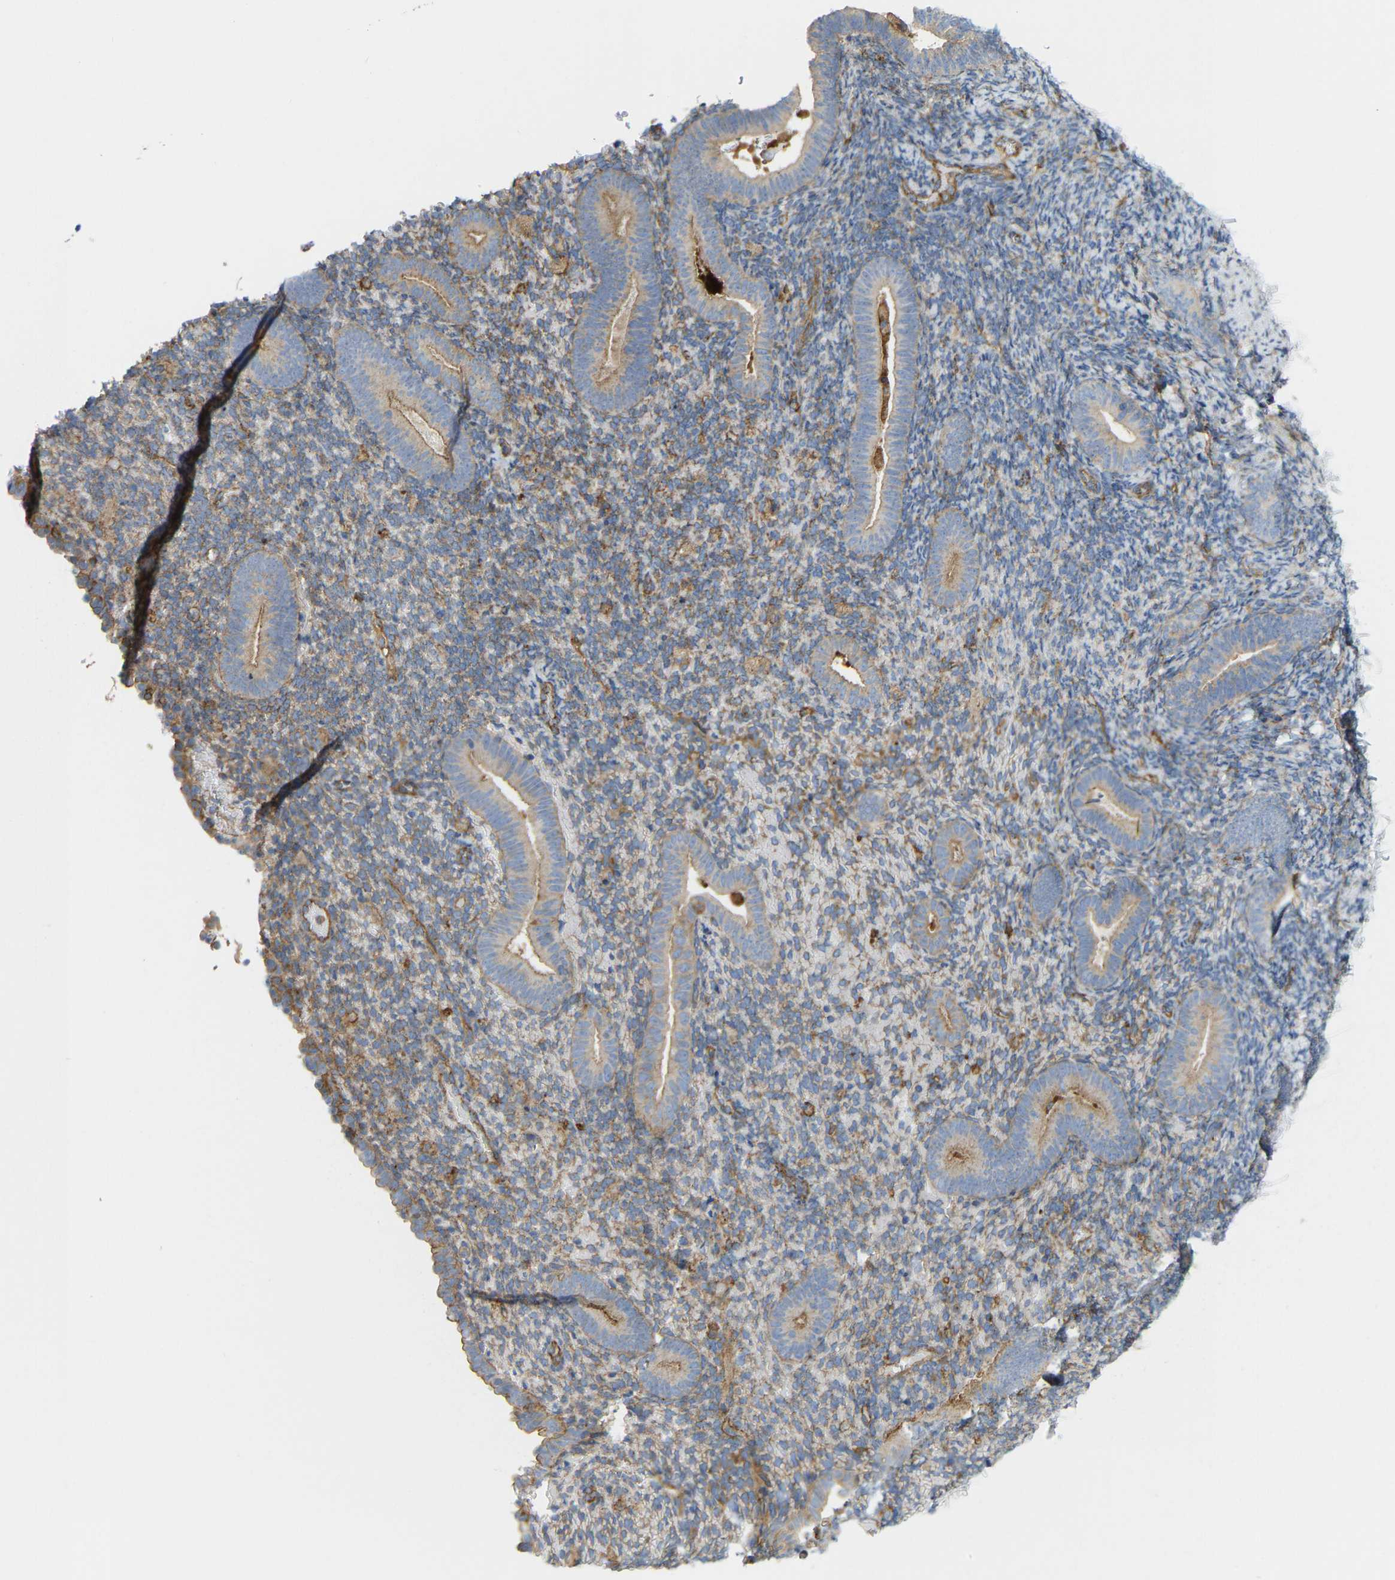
{"staining": {"intensity": "moderate", "quantity": "25%-75%", "location": "cytoplasmic/membranous"}, "tissue": "endometrium", "cell_type": "Cells in endometrial stroma", "image_type": "normal", "snomed": [{"axis": "morphology", "description": "Normal tissue, NOS"}, {"axis": "topography", "description": "Endometrium"}], "caption": "Immunohistochemical staining of unremarkable human endometrium displays 25%-75% levels of moderate cytoplasmic/membranous protein positivity in about 25%-75% of cells in endometrial stroma. The protein of interest is stained brown, and the nuclei are stained in blue (DAB (3,3'-diaminobenzidine) IHC with brightfield microscopy, high magnification).", "gene": "PICALM", "patient": {"sex": "female", "age": 51}}